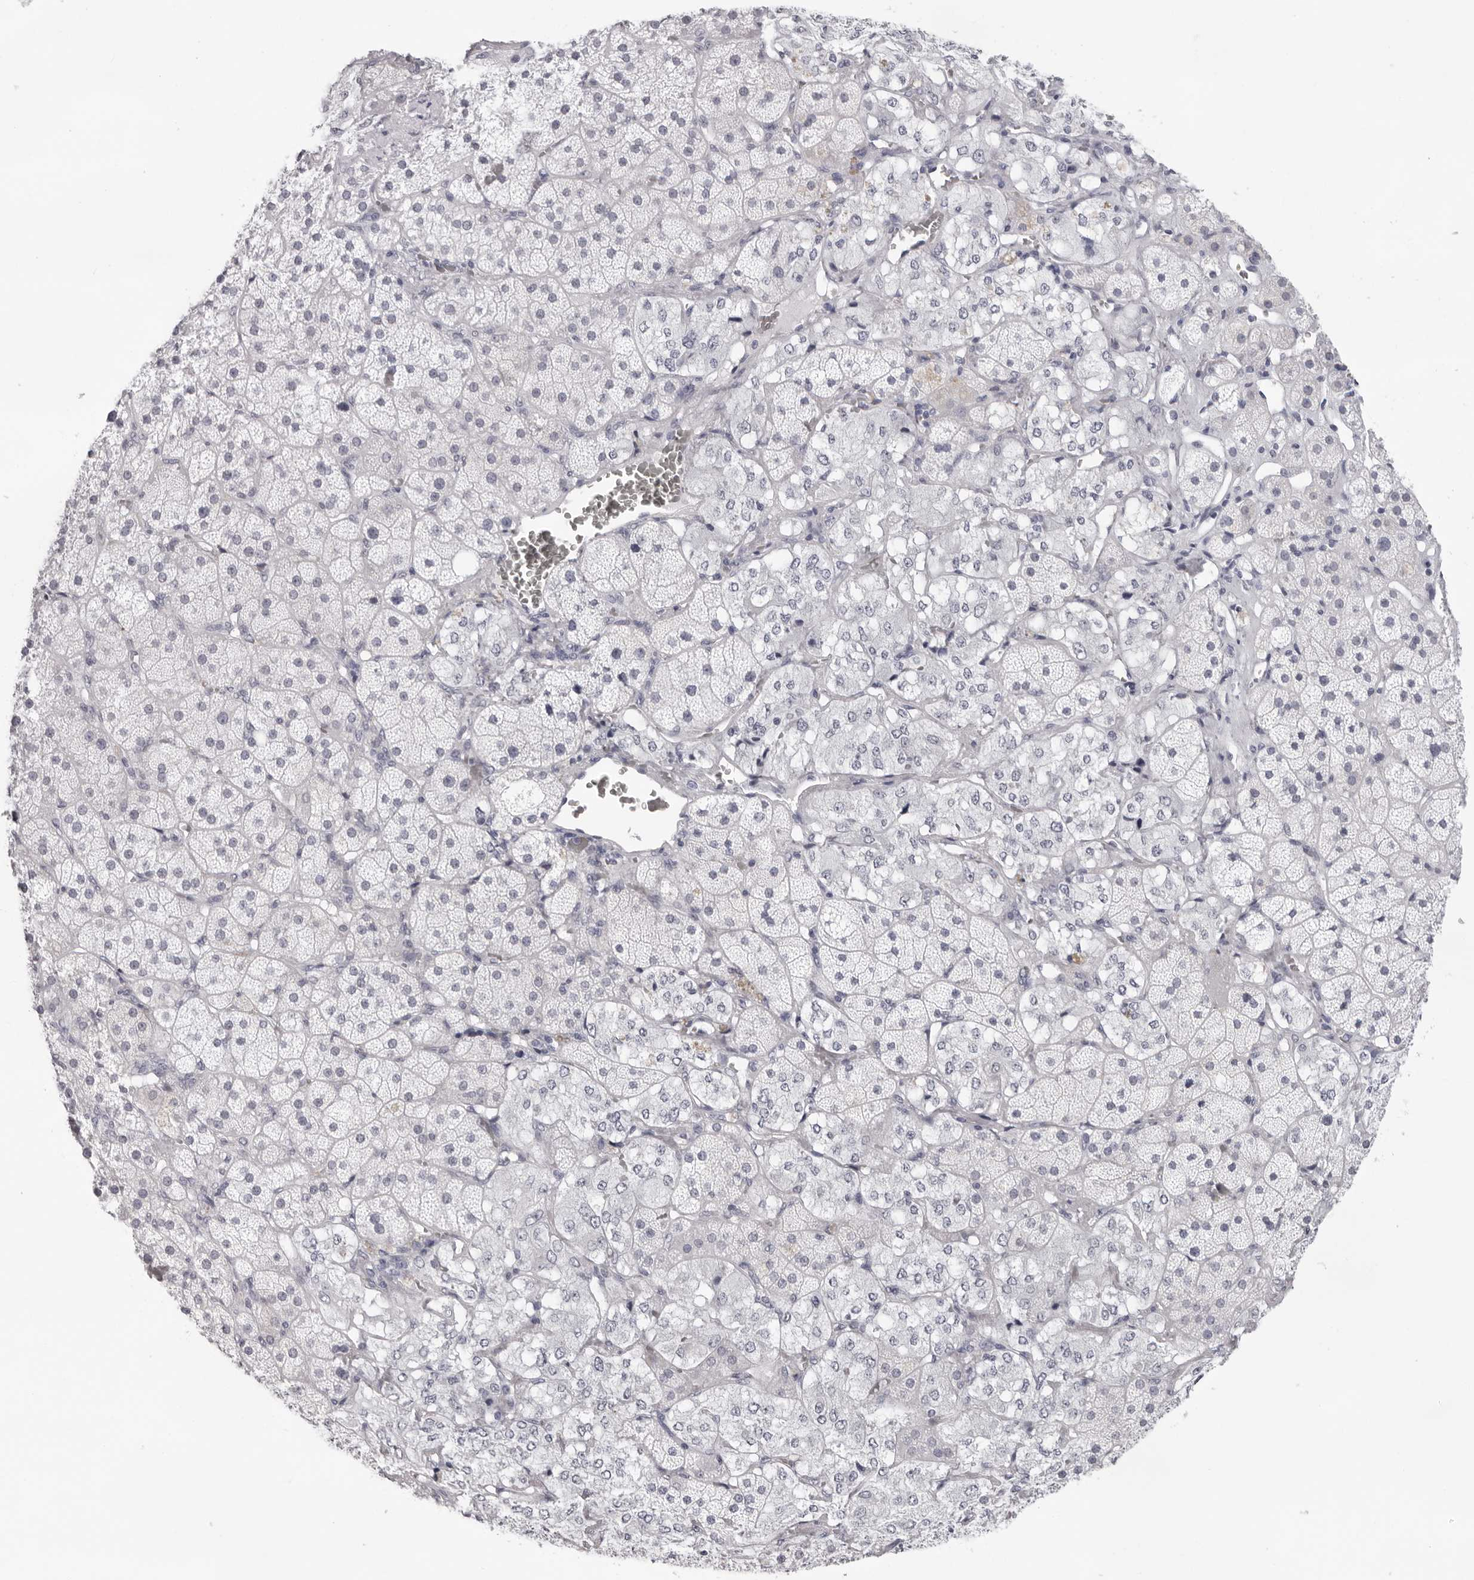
{"staining": {"intensity": "negative", "quantity": "none", "location": "none"}, "tissue": "adrenal gland", "cell_type": "Glandular cells", "image_type": "normal", "snomed": [{"axis": "morphology", "description": "Normal tissue, NOS"}, {"axis": "topography", "description": "Adrenal gland"}], "caption": "This micrograph is of unremarkable adrenal gland stained with IHC to label a protein in brown with the nuclei are counter-stained blue. There is no expression in glandular cells.", "gene": "INSL3", "patient": {"sex": "male", "age": 57}}